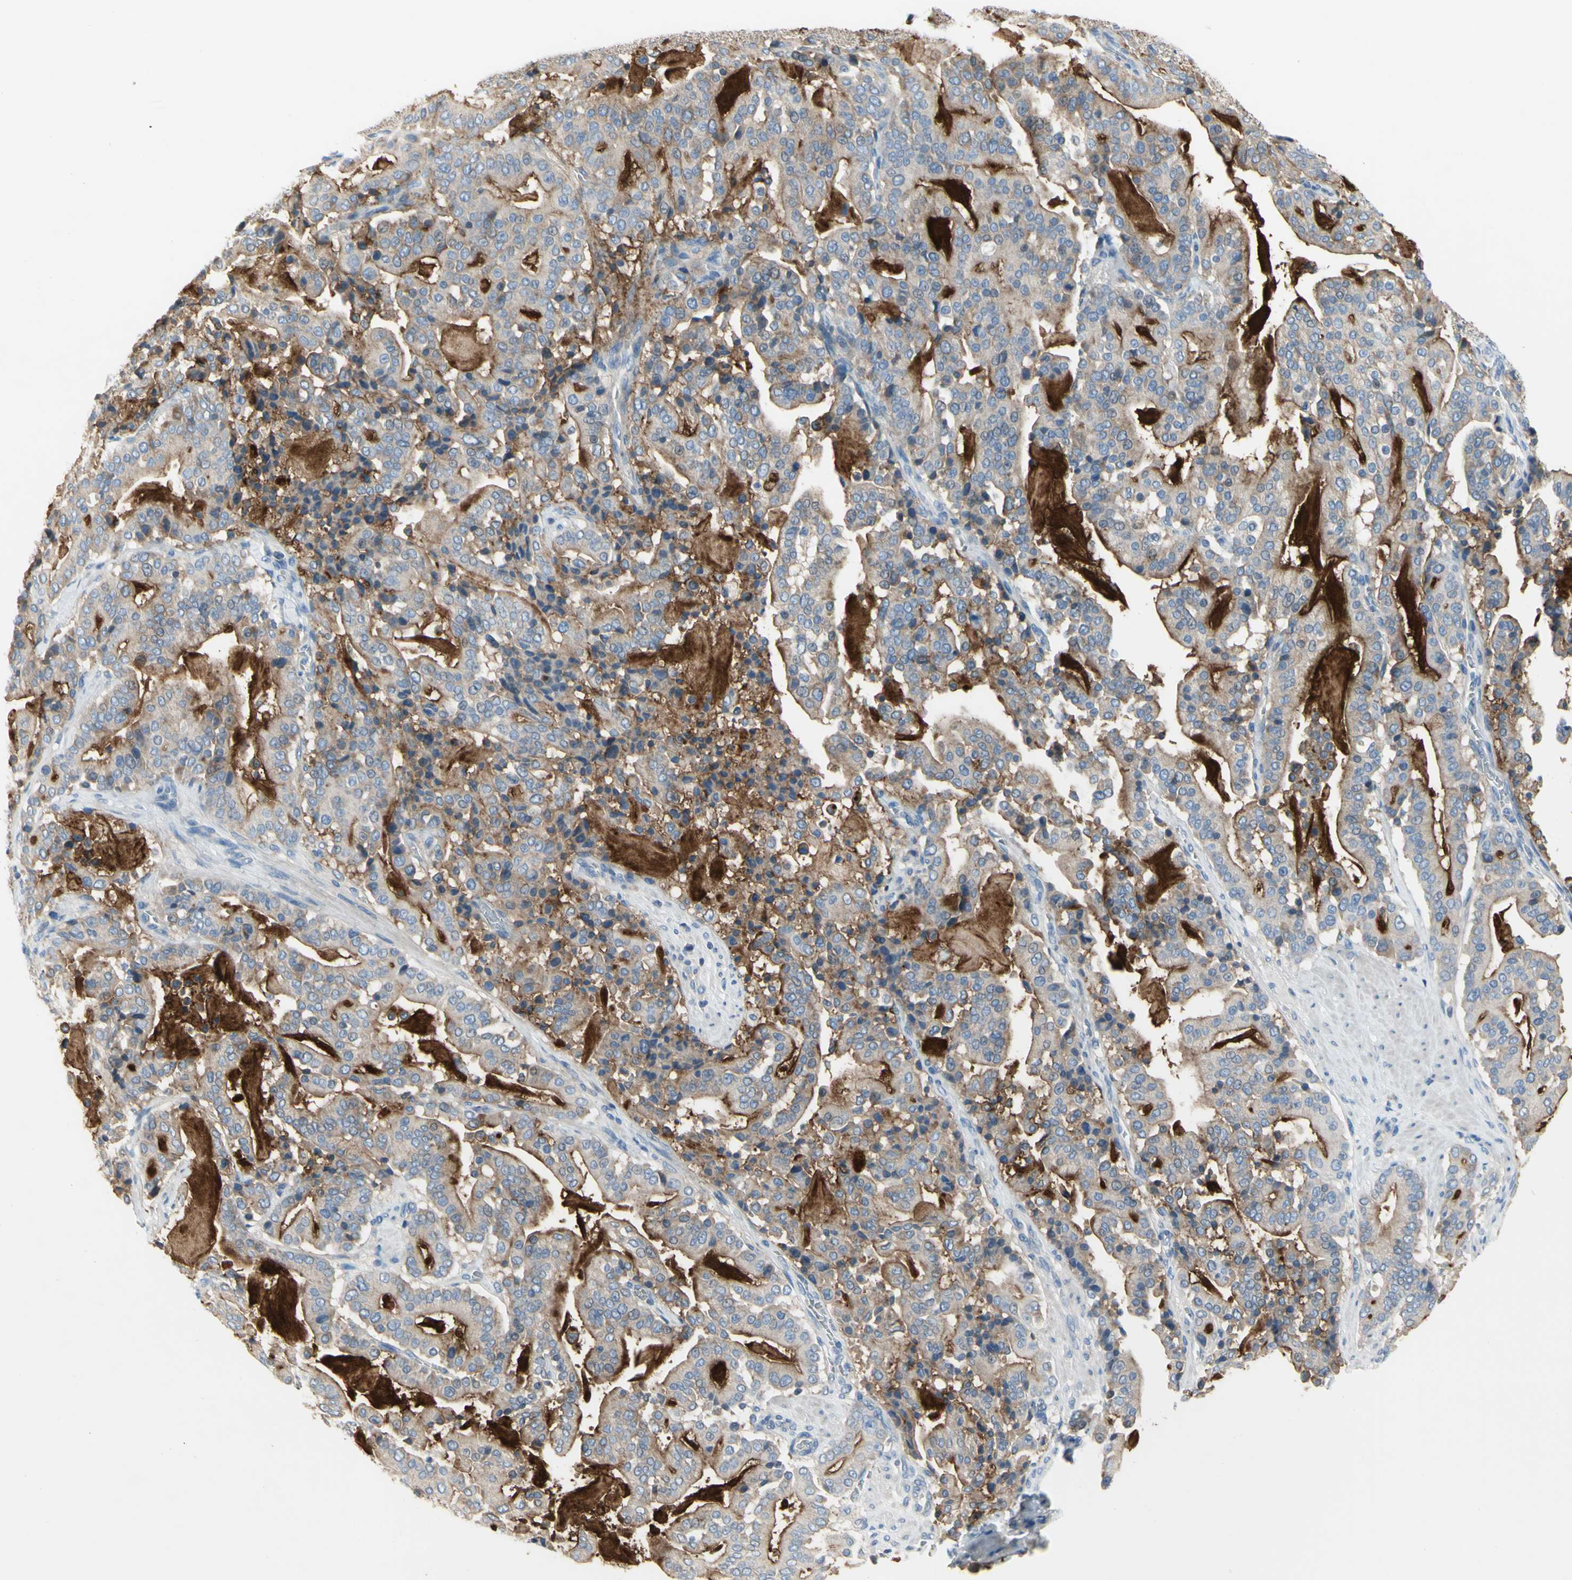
{"staining": {"intensity": "moderate", "quantity": ">75%", "location": "cytoplasmic/membranous"}, "tissue": "pancreatic cancer", "cell_type": "Tumor cells", "image_type": "cancer", "snomed": [{"axis": "morphology", "description": "Adenocarcinoma, NOS"}, {"axis": "topography", "description": "Pancreas"}], "caption": "This histopathology image displays adenocarcinoma (pancreatic) stained with immunohistochemistry (IHC) to label a protein in brown. The cytoplasmic/membranous of tumor cells show moderate positivity for the protein. Nuclei are counter-stained blue.", "gene": "MUC1", "patient": {"sex": "male", "age": 63}}